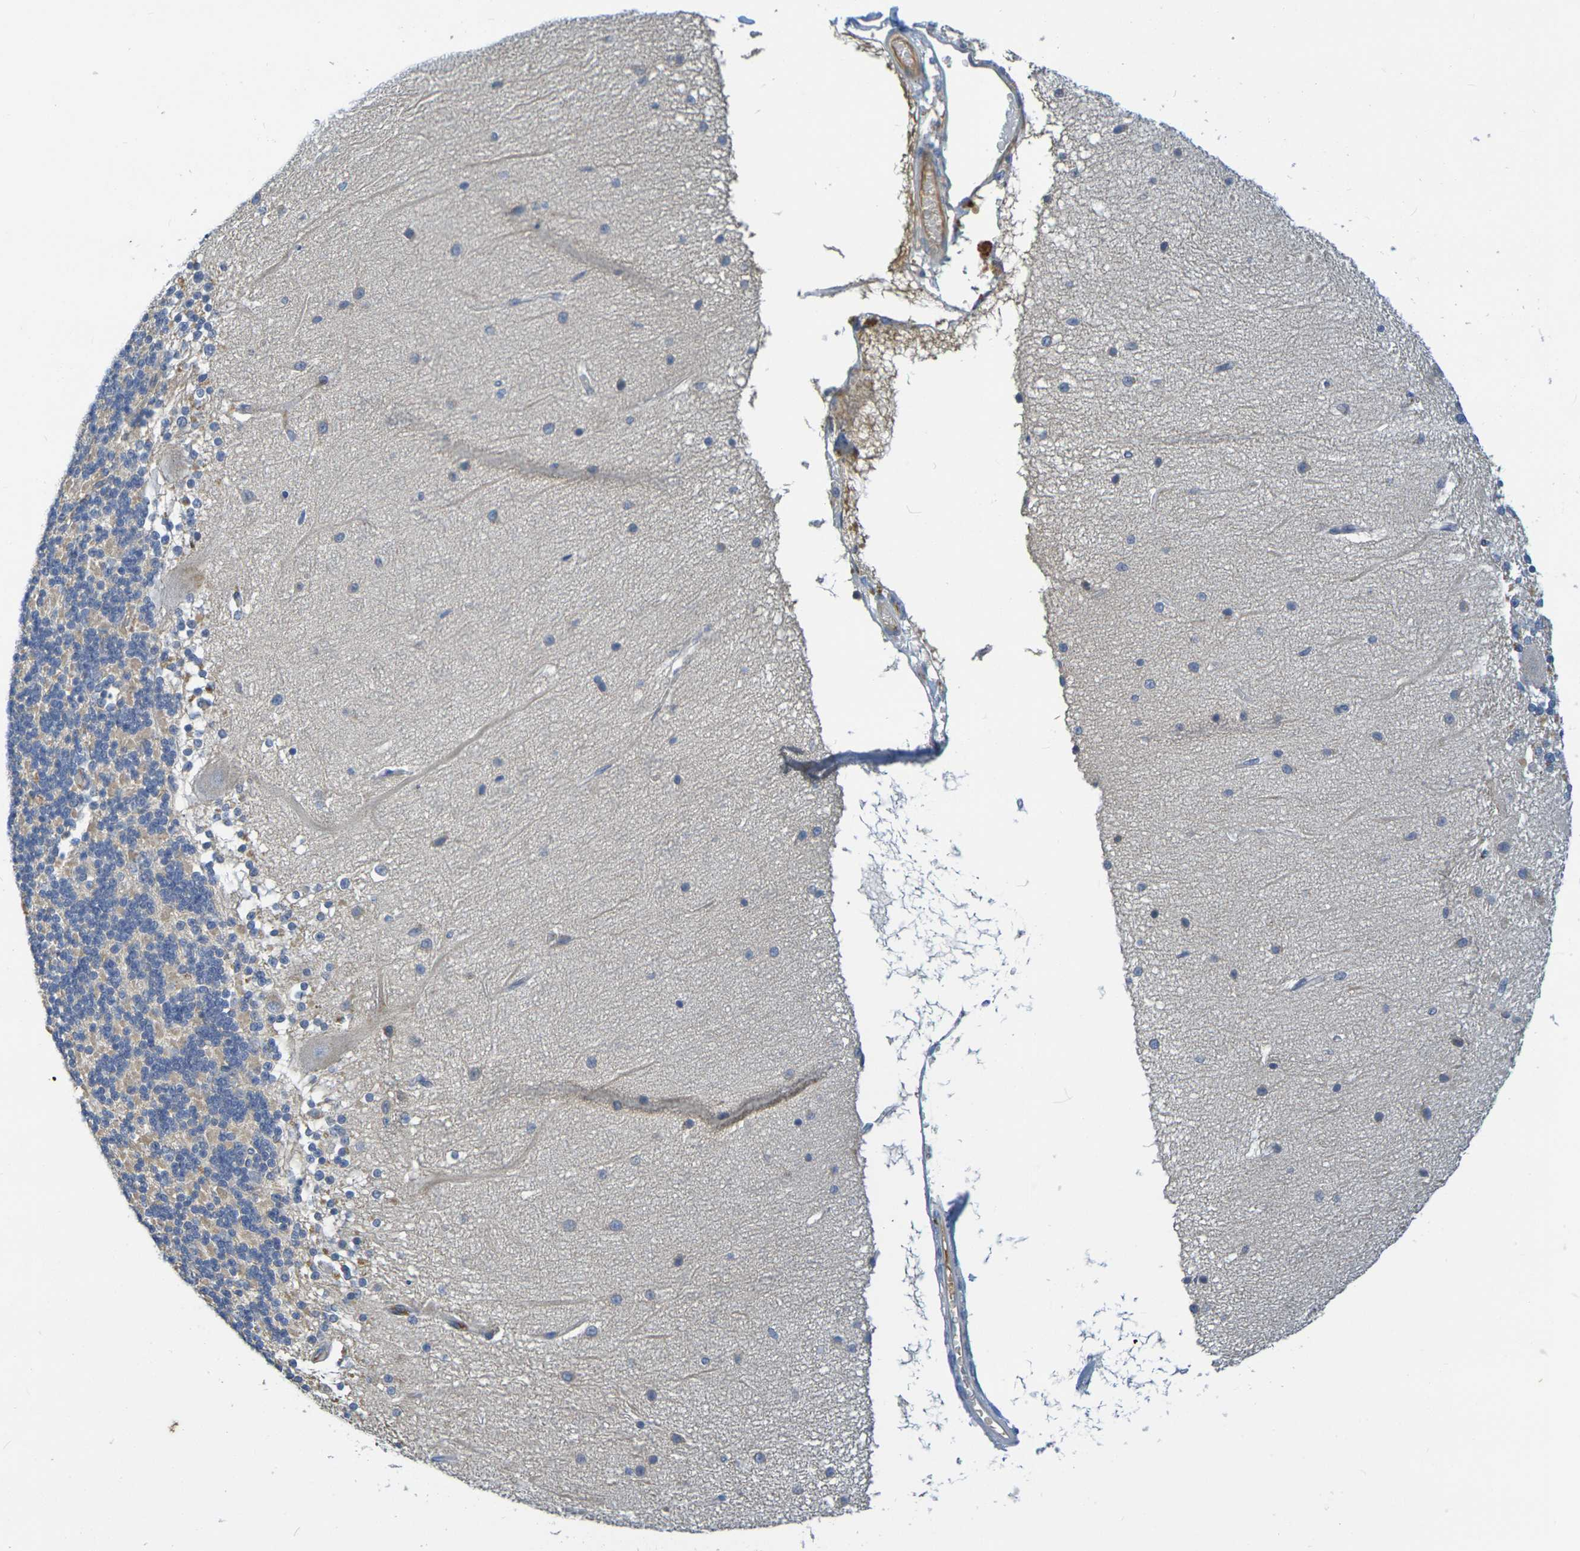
{"staining": {"intensity": "weak", "quantity": "<25%", "location": "cytoplasmic/membranous"}, "tissue": "cerebellum", "cell_type": "Cells in granular layer", "image_type": "normal", "snomed": [{"axis": "morphology", "description": "Normal tissue, NOS"}, {"axis": "topography", "description": "Cerebellum"}], "caption": "Cells in granular layer show no significant positivity in unremarkable cerebellum. The staining is performed using DAB brown chromogen with nuclei counter-stained in using hematoxylin.", "gene": "C1QA", "patient": {"sex": "female", "age": 54}}